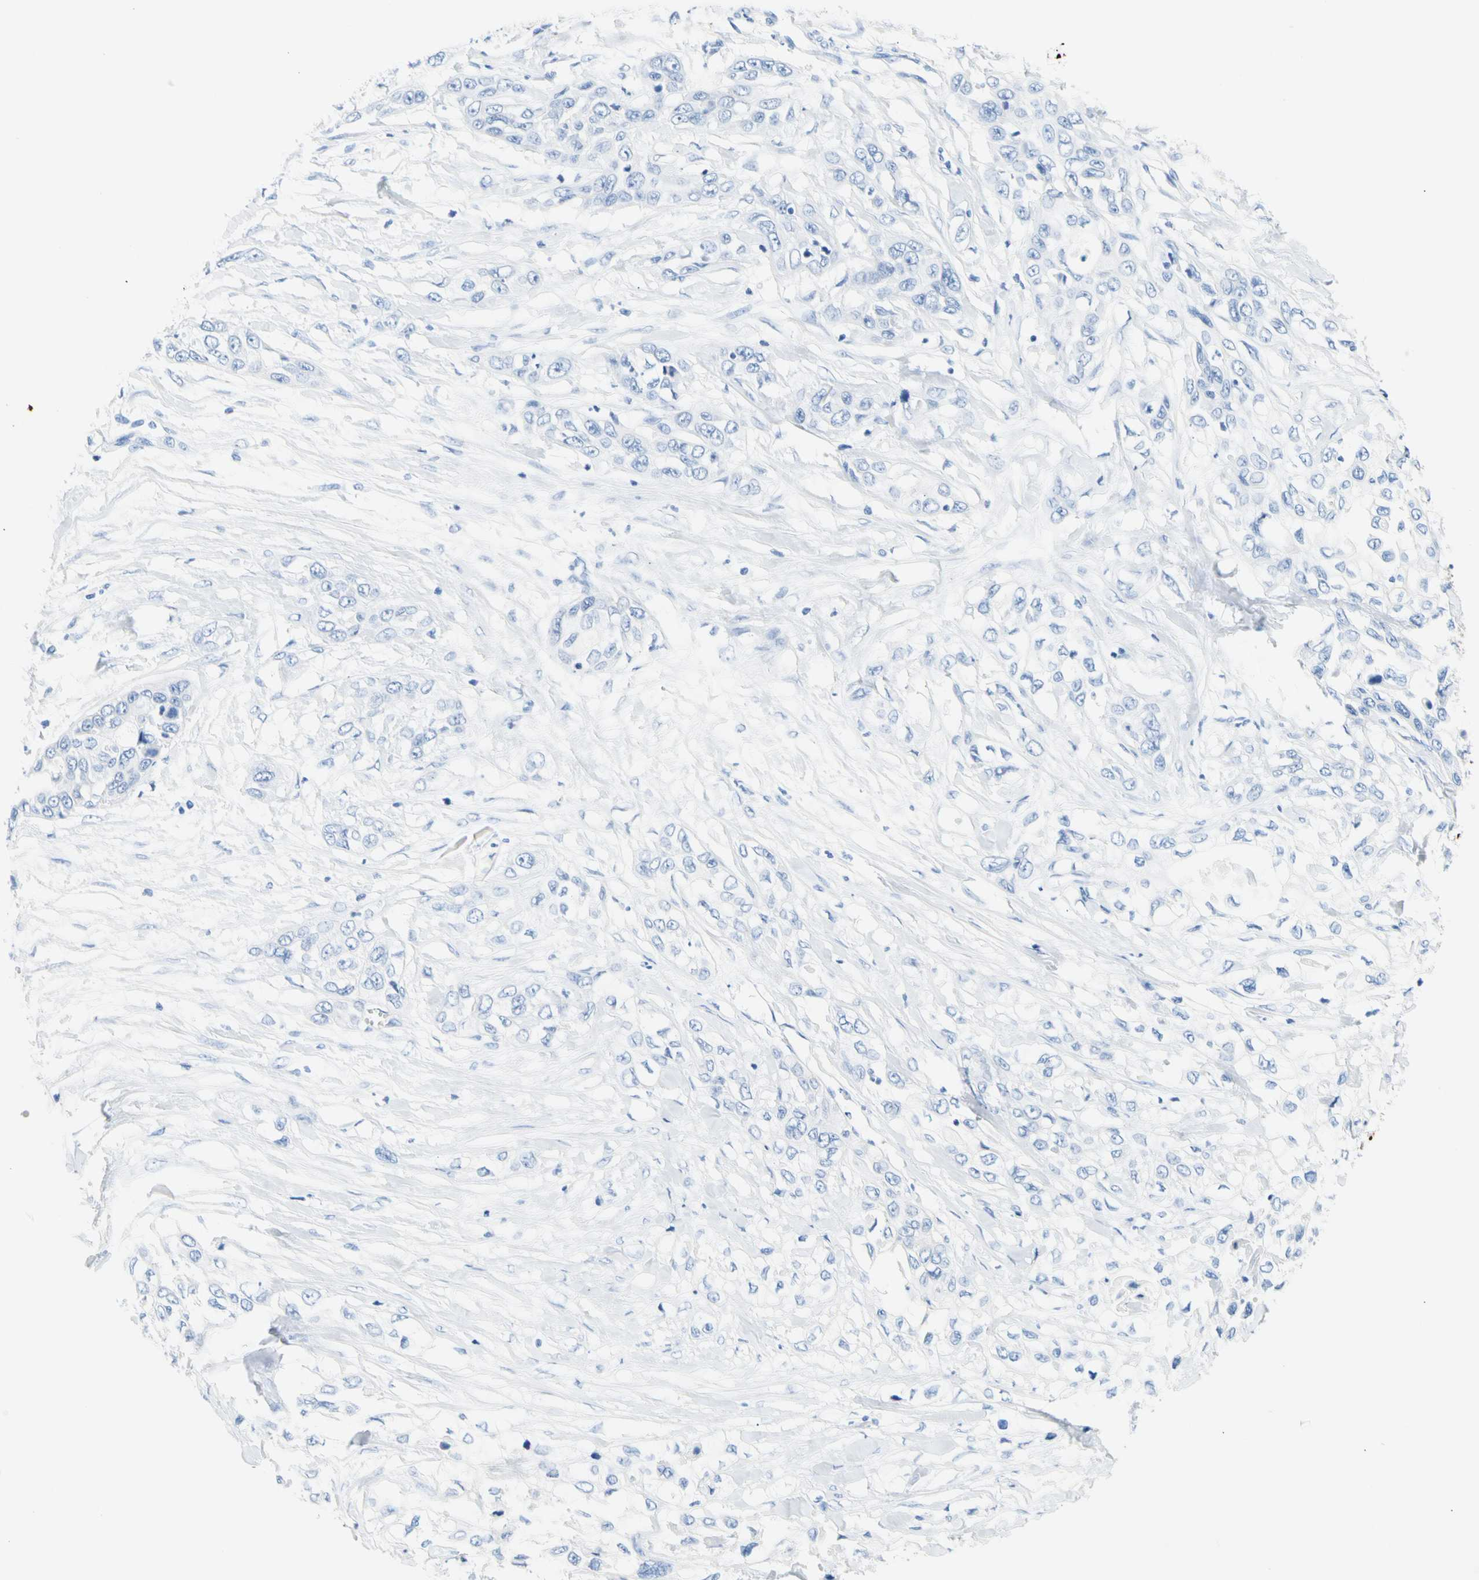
{"staining": {"intensity": "negative", "quantity": "none", "location": "none"}, "tissue": "pancreatic cancer", "cell_type": "Tumor cells", "image_type": "cancer", "snomed": [{"axis": "morphology", "description": "Adenocarcinoma, NOS"}, {"axis": "topography", "description": "Pancreas"}], "caption": "Tumor cells are negative for protein expression in human pancreatic cancer.", "gene": "CEL", "patient": {"sex": "female", "age": 70}}